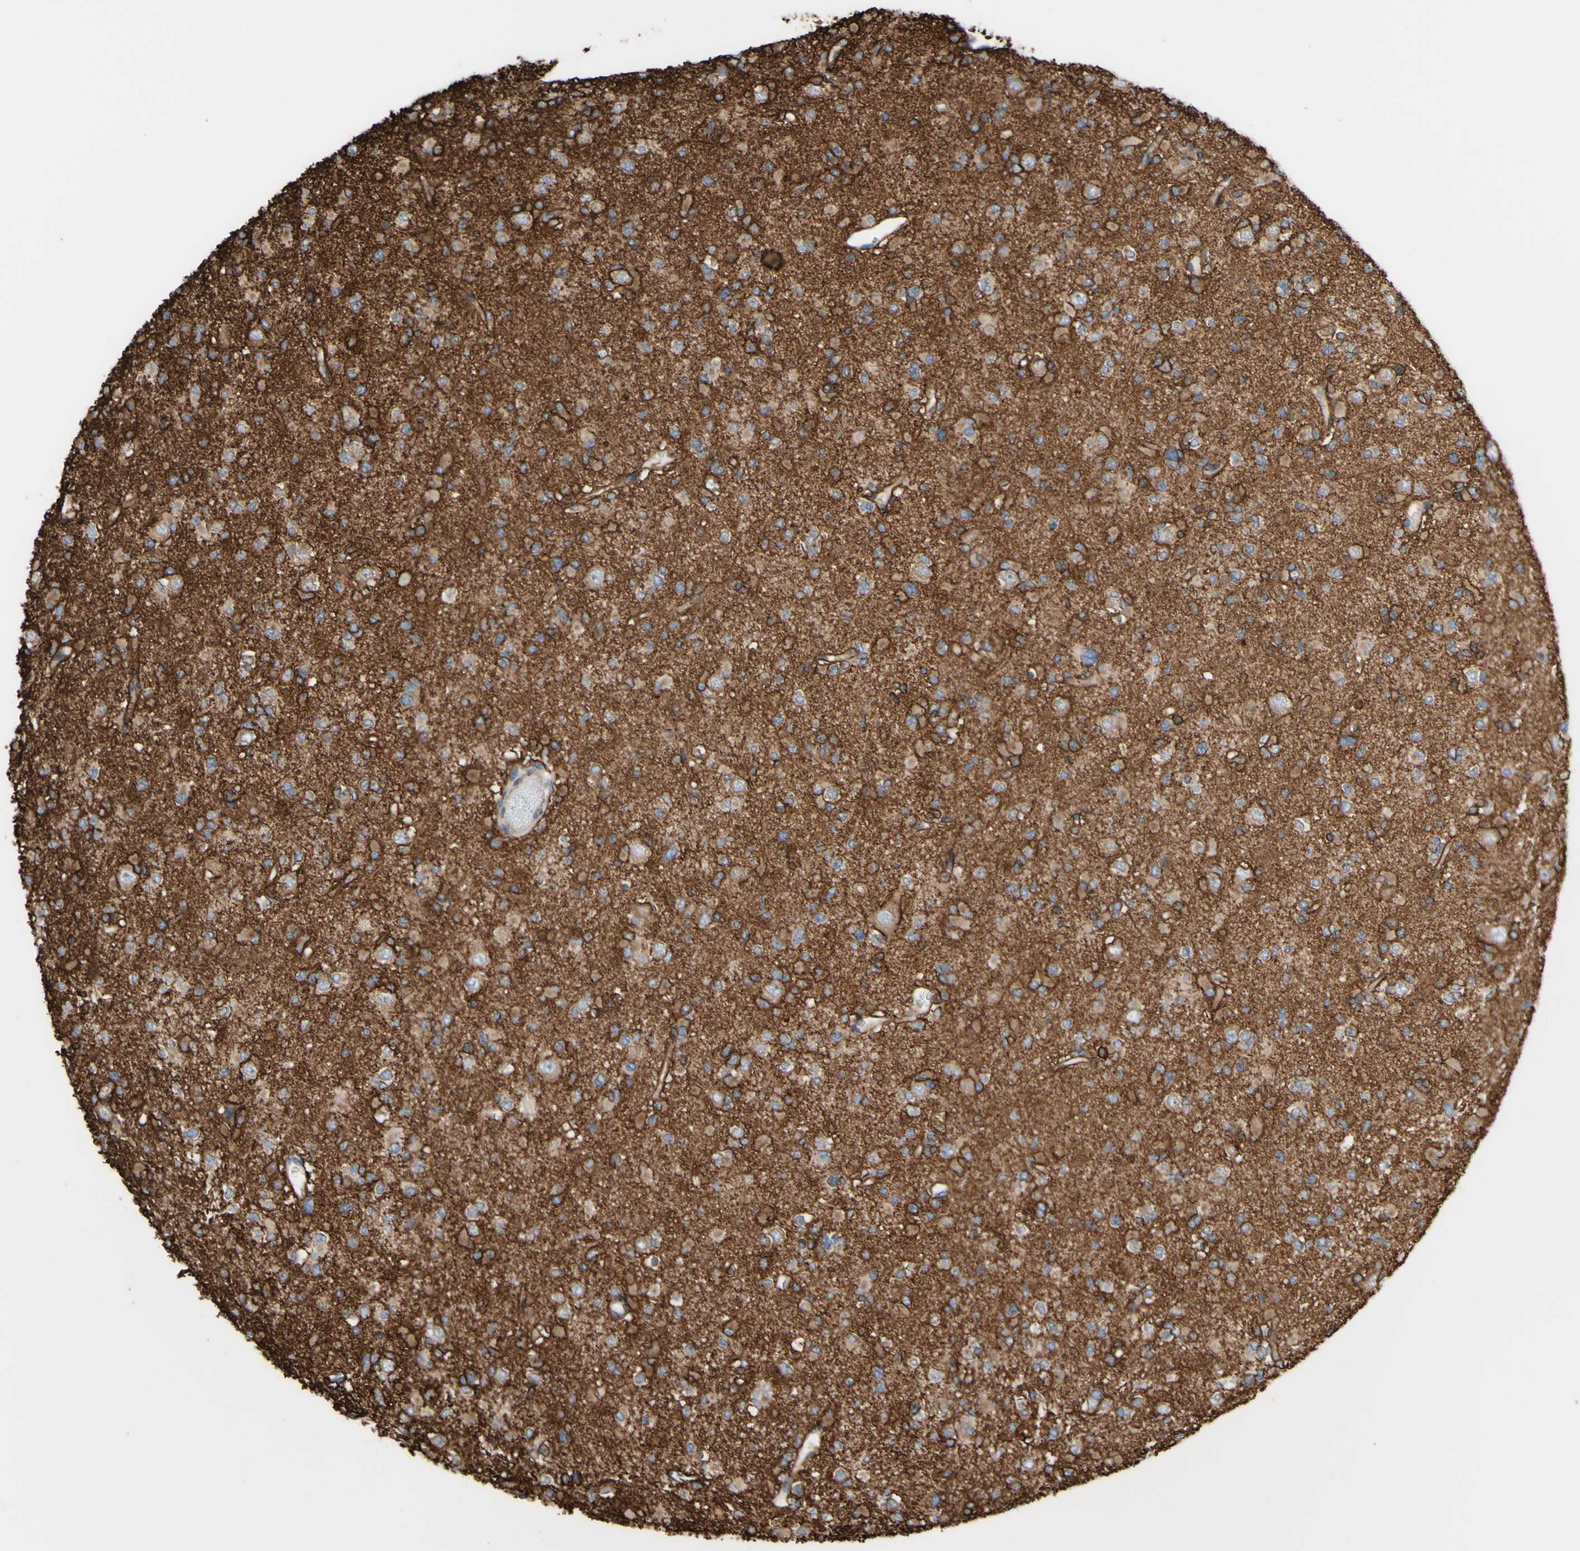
{"staining": {"intensity": "moderate", "quantity": ">75%", "location": "cytoplasmic/membranous"}, "tissue": "glioma", "cell_type": "Tumor cells", "image_type": "cancer", "snomed": [{"axis": "morphology", "description": "Glioma, malignant, Low grade"}, {"axis": "topography", "description": "Brain"}], "caption": "DAB immunohistochemical staining of malignant glioma (low-grade) demonstrates moderate cytoplasmic/membranous protein staining in about >75% of tumor cells. (Brightfield microscopy of DAB IHC at high magnification).", "gene": "LRIG3", "patient": {"sex": "female", "age": 22}}